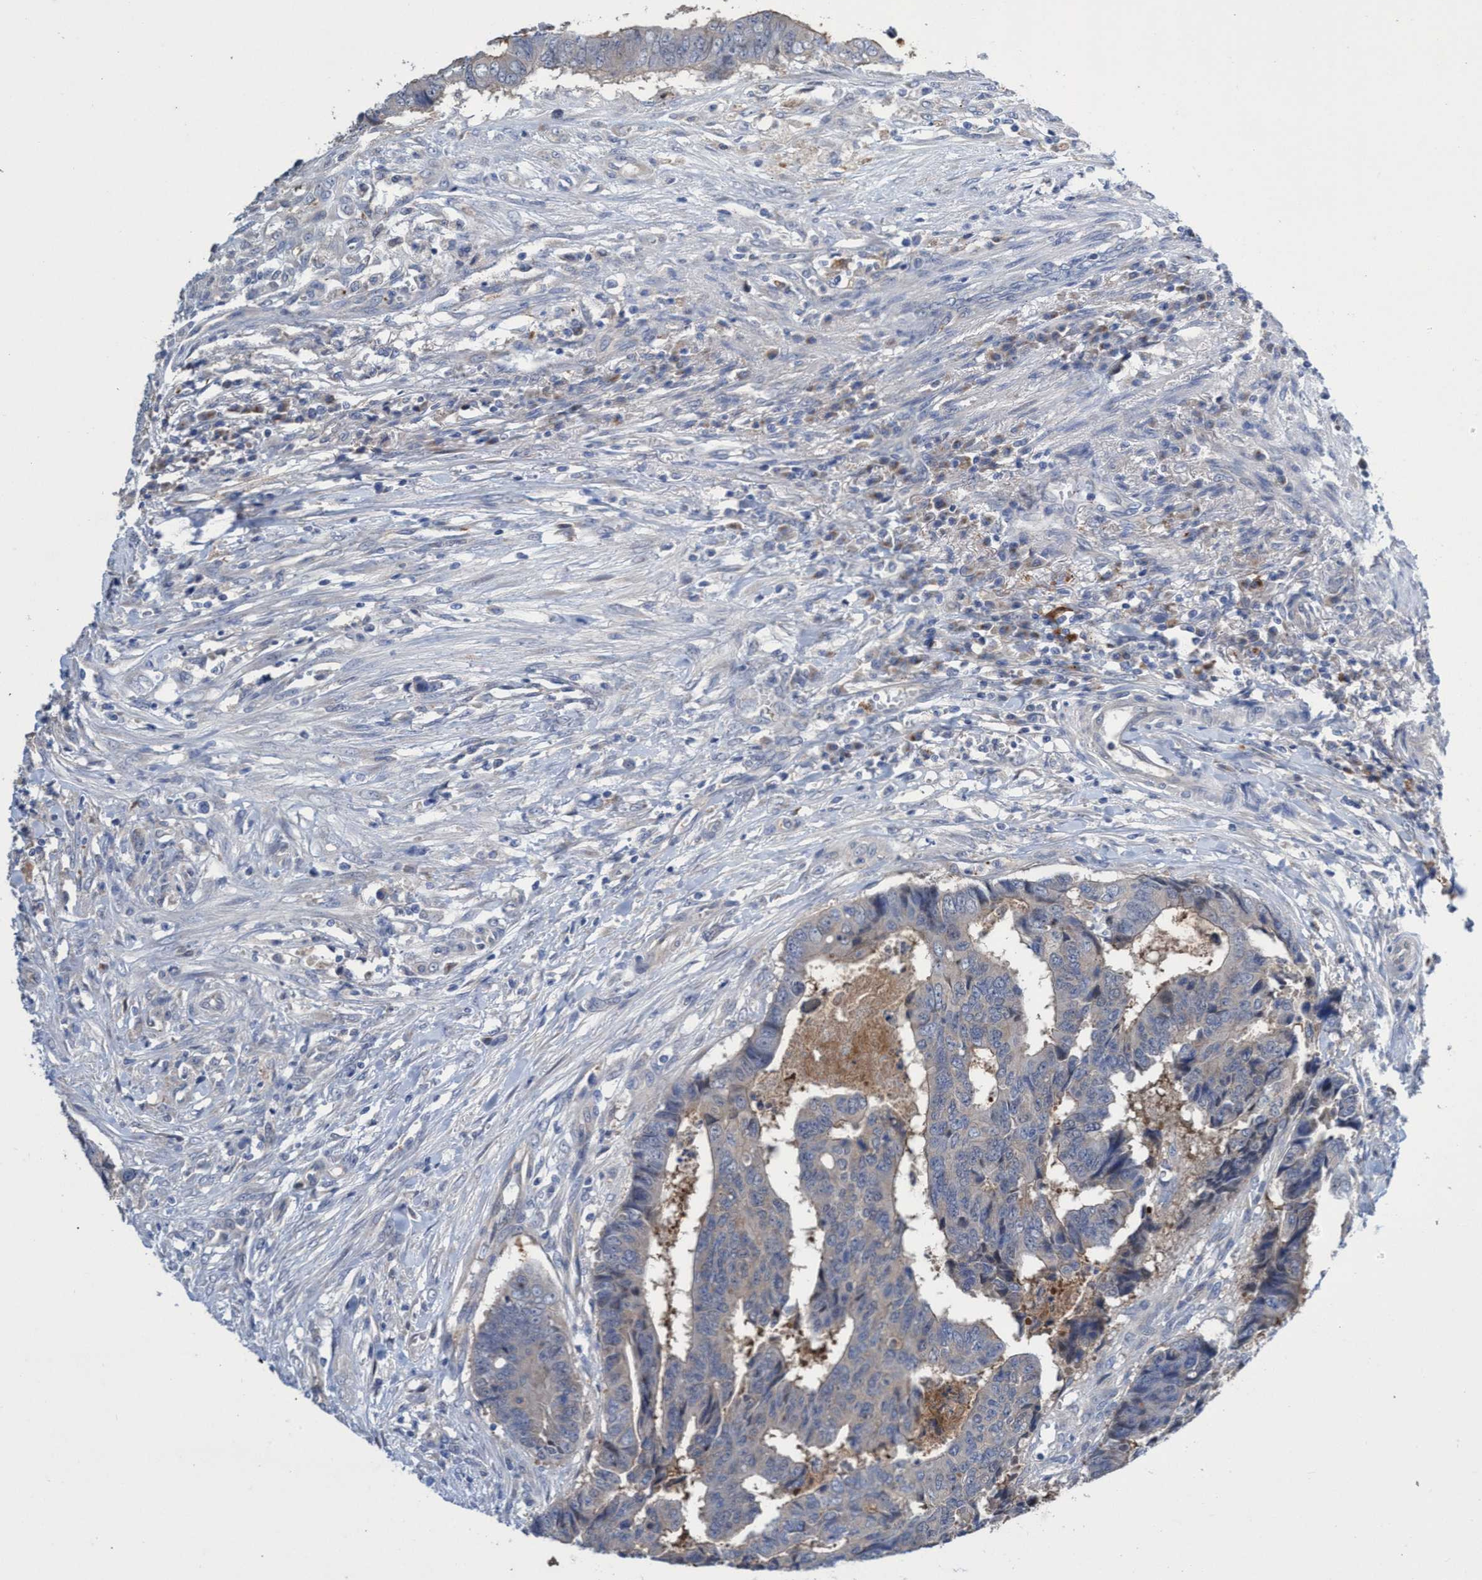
{"staining": {"intensity": "negative", "quantity": "none", "location": "none"}, "tissue": "colorectal cancer", "cell_type": "Tumor cells", "image_type": "cancer", "snomed": [{"axis": "morphology", "description": "Adenocarcinoma, NOS"}, {"axis": "topography", "description": "Rectum"}], "caption": "A histopathology image of human colorectal cancer (adenocarcinoma) is negative for staining in tumor cells. (DAB immunohistochemistry (IHC) with hematoxylin counter stain).", "gene": "SVEP1", "patient": {"sex": "male", "age": 84}}